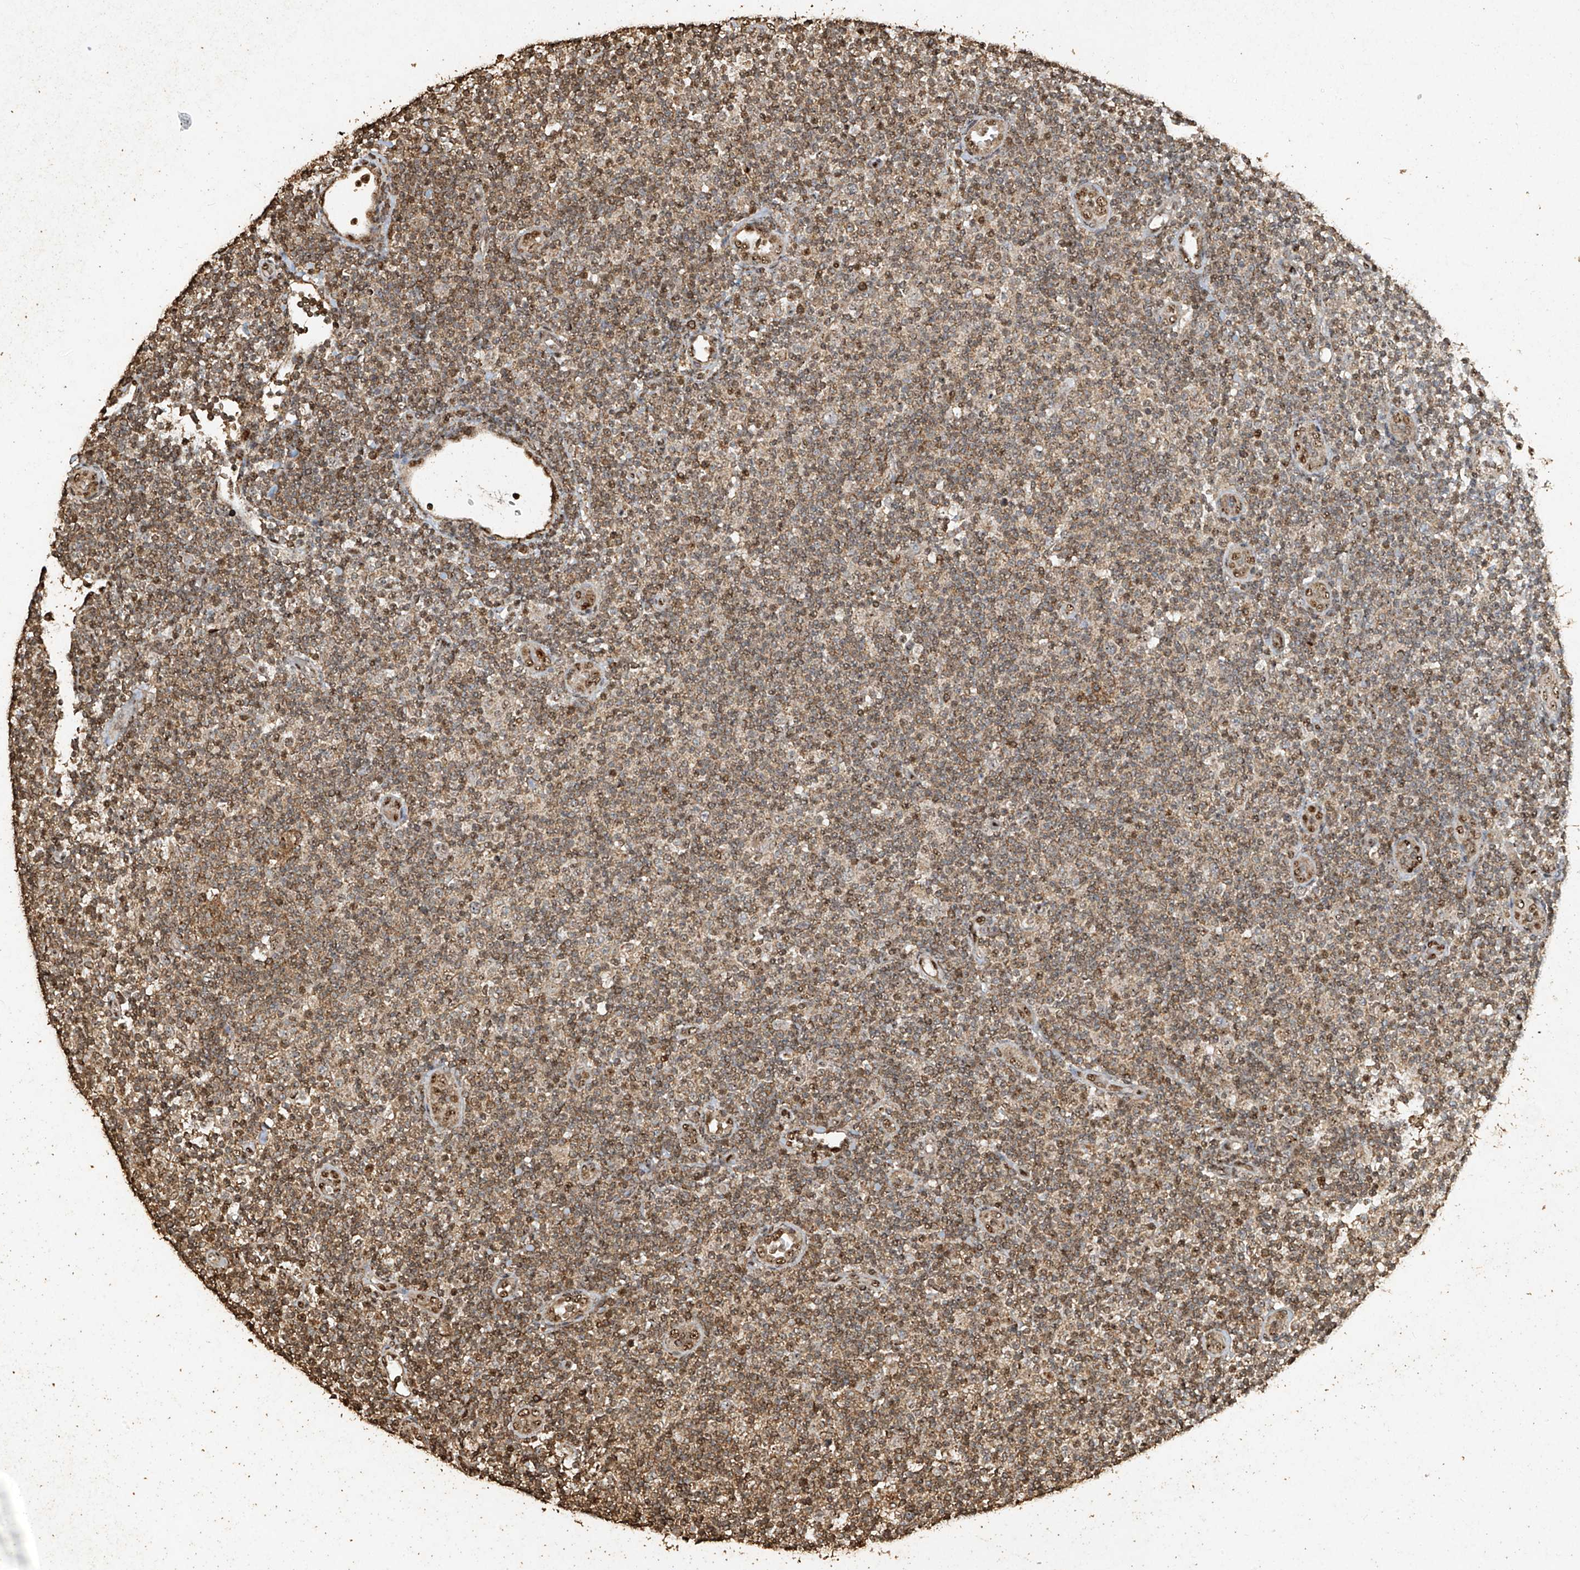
{"staining": {"intensity": "moderate", "quantity": "25%-75%", "location": "cytoplasmic/membranous"}, "tissue": "lymphoma", "cell_type": "Tumor cells", "image_type": "cancer", "snomed": [{"axis": "morphology", "description": "Malignant lymphoma, non-Hodgkin's type, Low grade"}, {"axis": "topography", "description": "Lymph node"}], "caption": "The image exhibits immunohistochemical staining of malignant lymphoma, non-Hodgkin's type (low-grade). There is moderate cytoplasmic/membranous staining is present in about 25%-75% of tumor cells. (DAB IHC with brightfield microscopy, high magnification).", "gene": "ERBB3", "patient": {"sex": "male", "age": 83}}